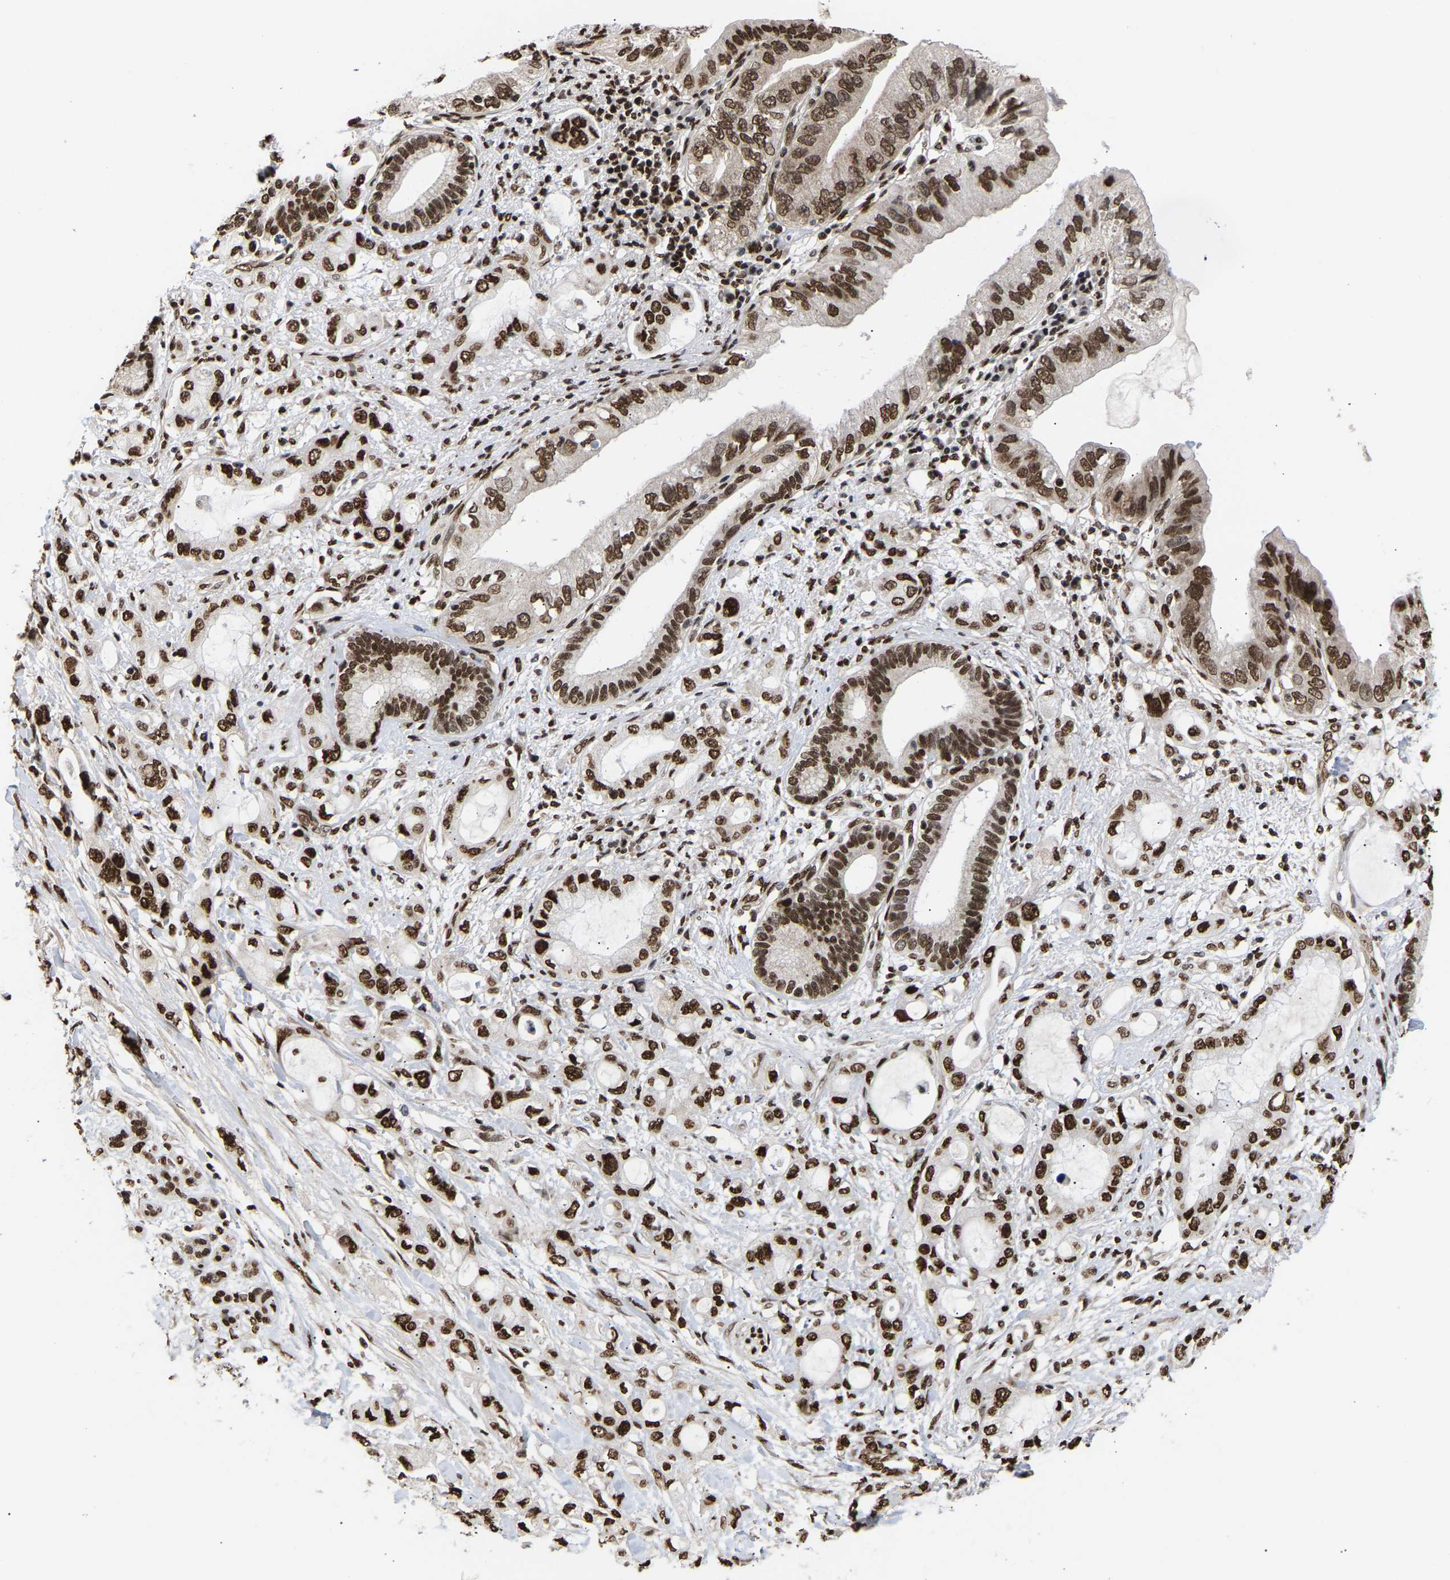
{"staining": {"intensity": "strong", "quantity": ">75%", "location": "nuclear"}, "tissue": "pancreatic cancer", "cell_type": "Tumor cells", "image_type": "cancer", "snomed": [{"axis": "morphology", "description": "Adenocarcinoma, NOS"}, {"axis": "topography", "description": "Pancreas"}], "caption": "A brown stain shows strong nuclear staining of a protein in pancreatic cancer (adenocarcinoma) tumor cells.", "gene": "PSIP1", "patient": {"sex": "female", "age": 56}}